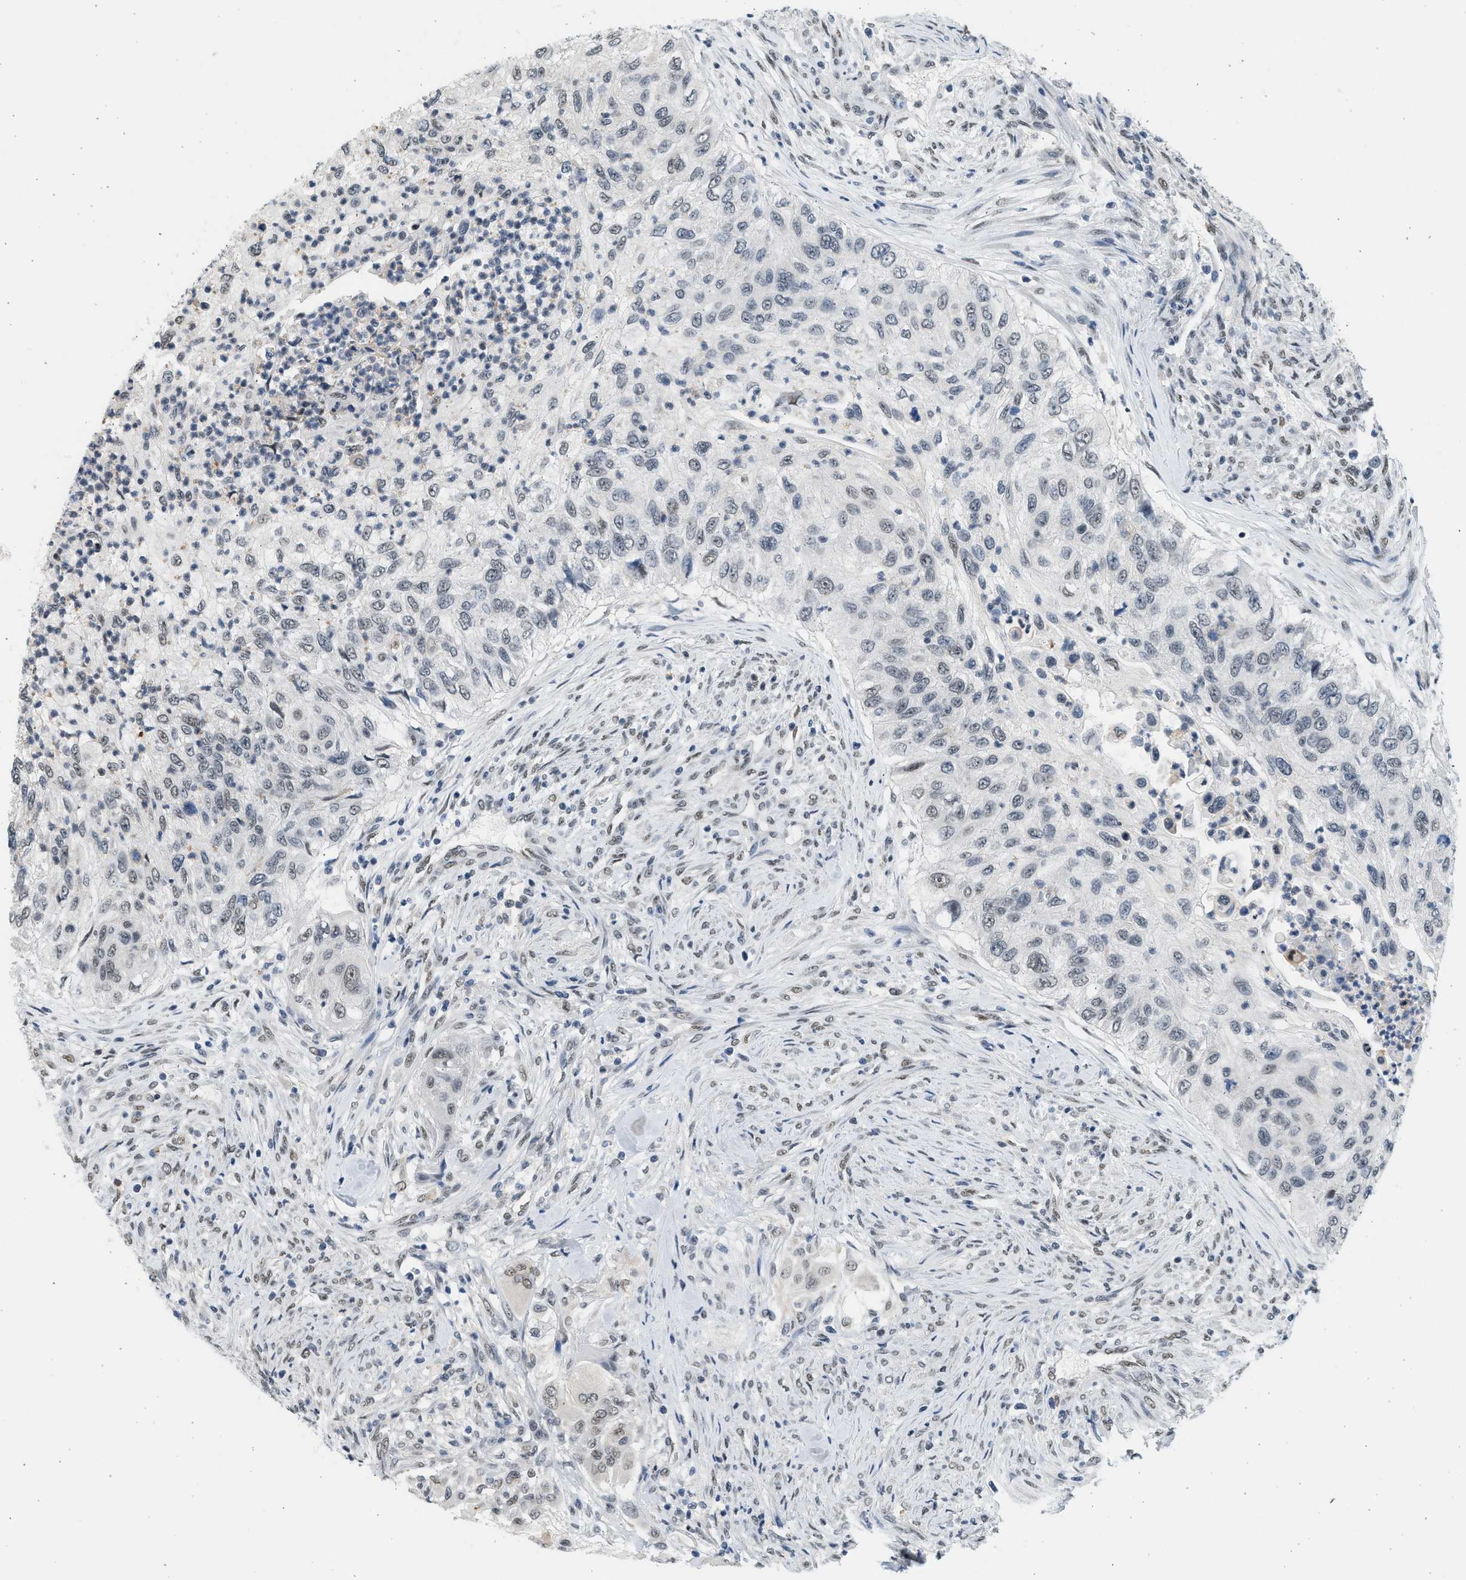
{"staining": {"intensity": "weak", "quantity": "<25%", "location": "nuclear"}, "tissue": "urothelial cancer", "cell_type": "Tumor cells", "image_type": "cancer", "snomed": [{"axis": "morphology", "description": "Urothelial carcinoma, High grade"}, {"axis": "topography", "description": "Urinary bladder"}], "caption": "A photomicrograph of human urothelial carcinoma (high-grade) is negative for staining in tumor cells.", "gene": "HIPK1", "patient": {"sex": "female", "age": 60}}